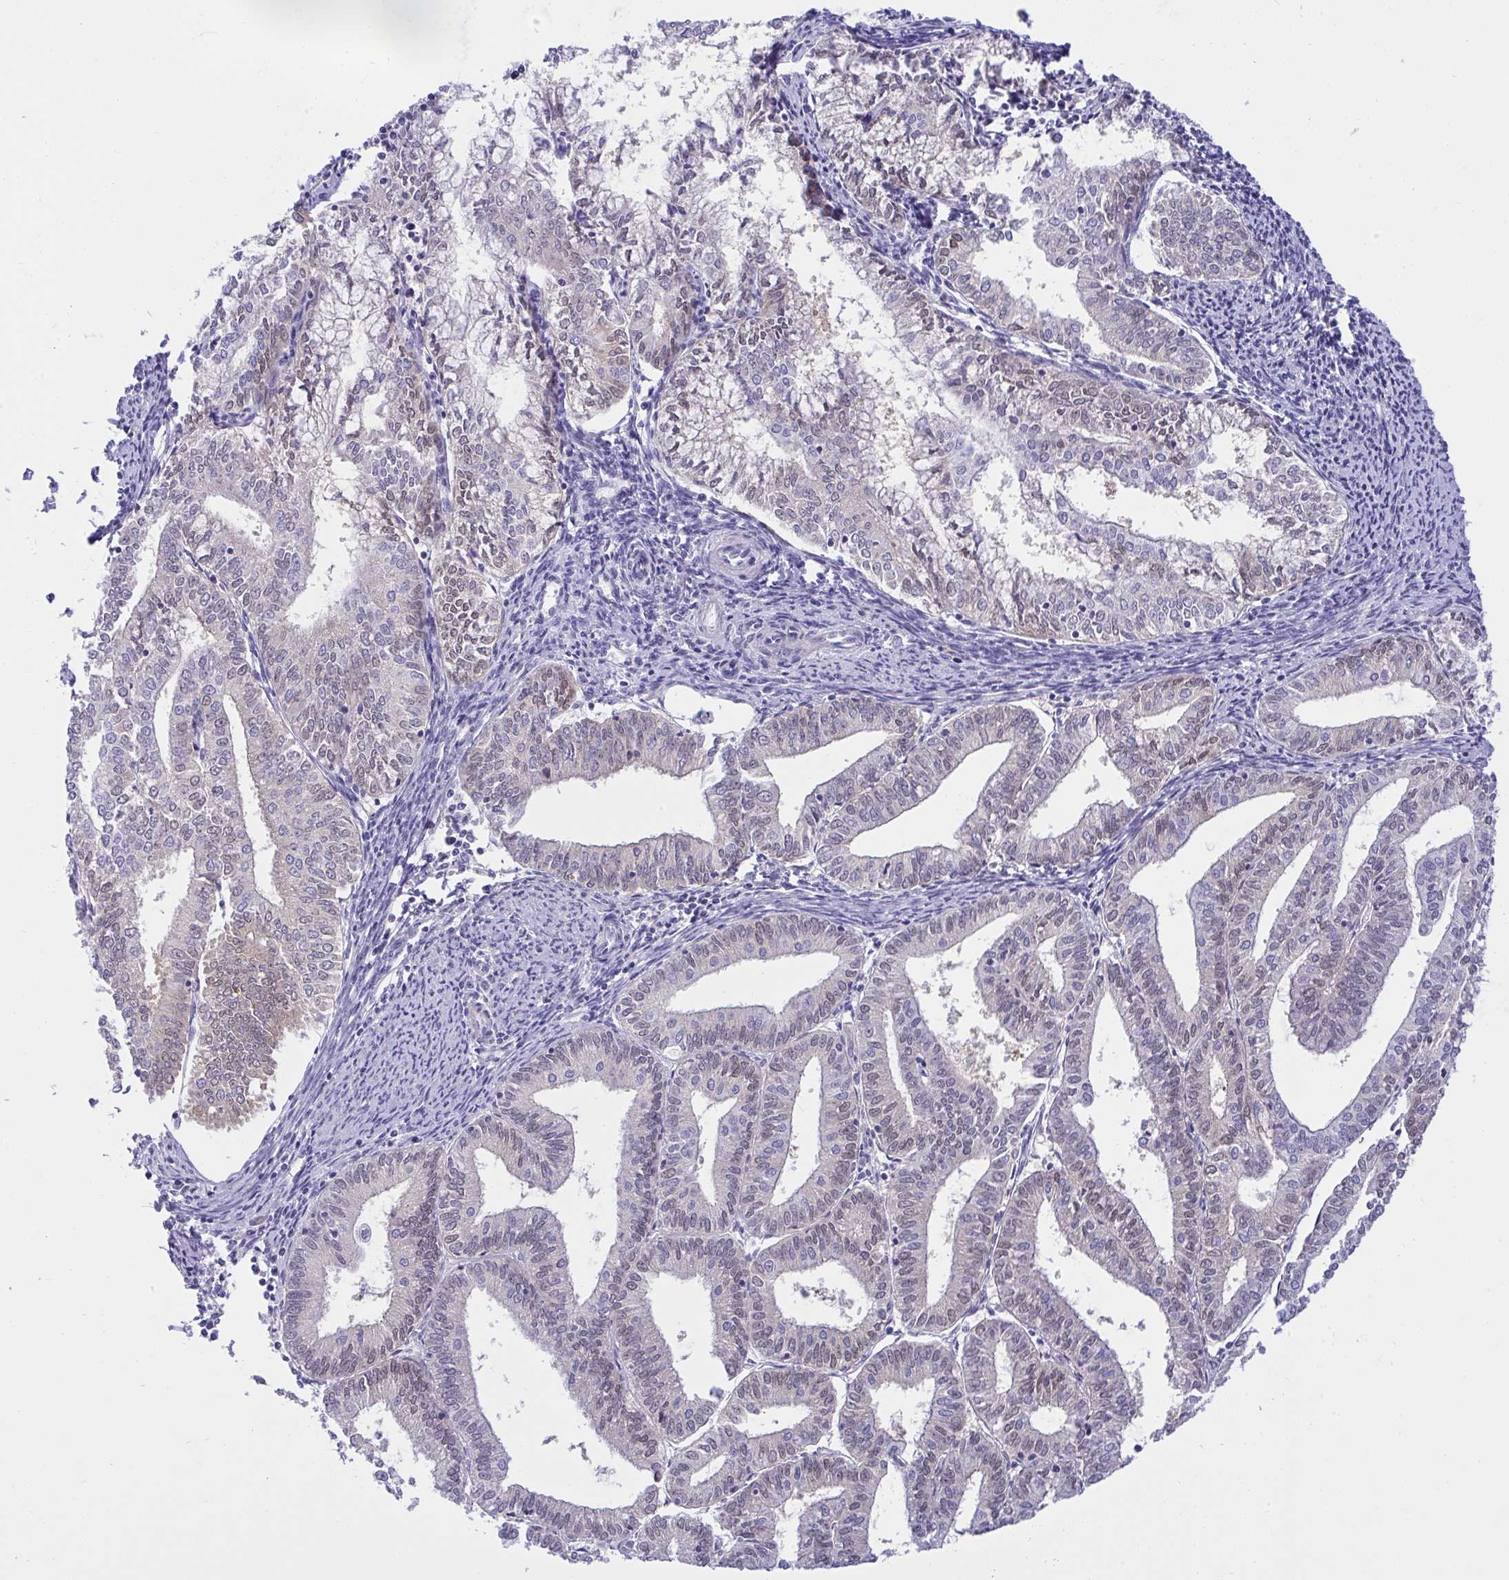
{"staining": {"intensity": "weak", "quantity": ">75%", "location": "nuclear"}, "tissue": "endometrial cancer", "cell_type": "Tumor cells", "image_type": "cancer", "snomed": [{"axis": "morphology", "description": "Adenocarcinoma, NOS"}, {"axis": "topography", "description": "Endometrium"}], "caption": "IHC photomicrograph of neoplastic tissue: endometrial cancer (adenocarcinoma) stained using immunohistochemistry (IHC) shows low levels of weak protein expression localized specifically in the nuclear of tumor cells, appearing as a nuclear brown color.", "gene": "HOXD12", "patient": {"sex": "female", "age": 61}}